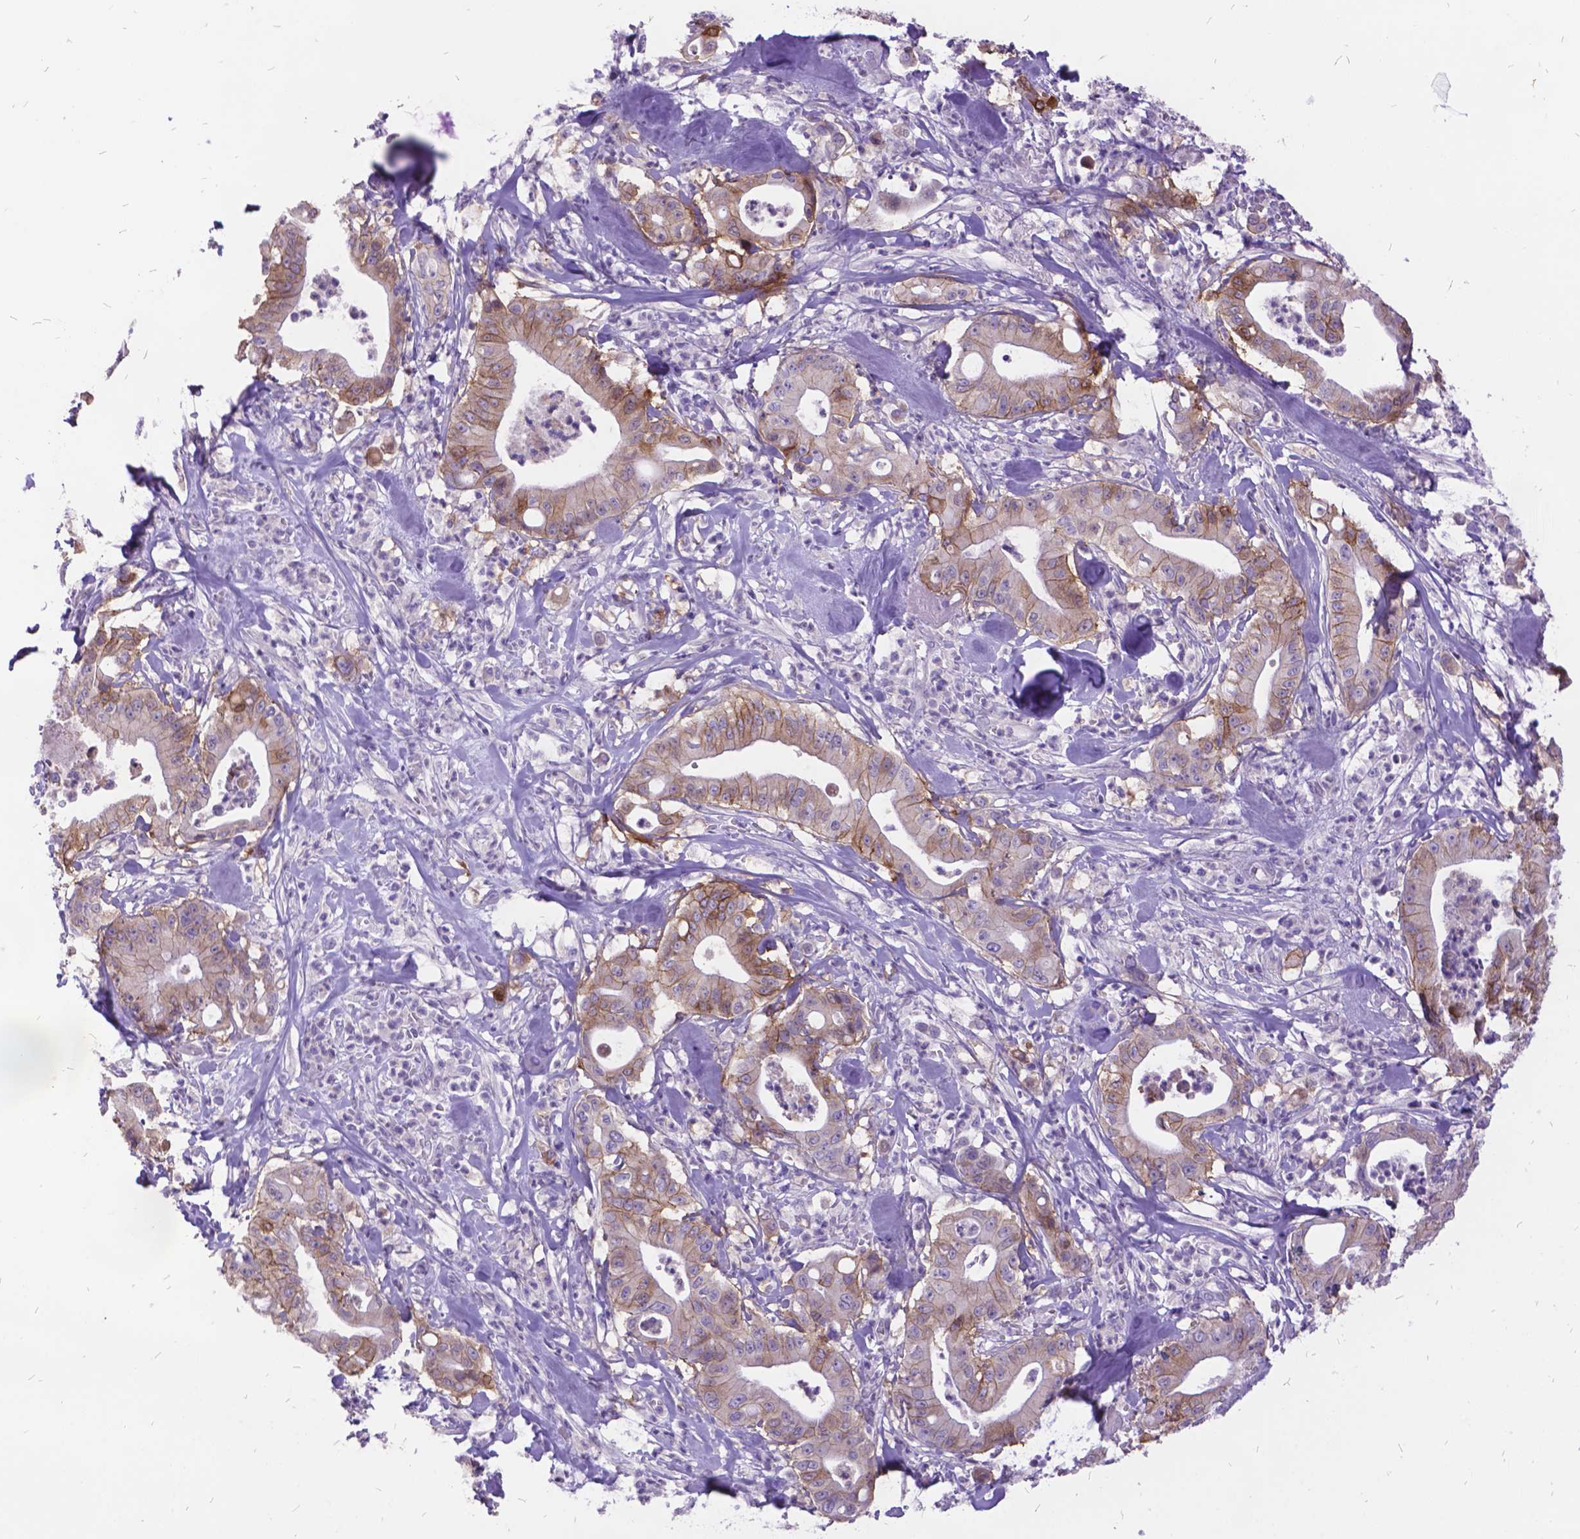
{"staining": {"intensity": "weak", "quantity": ">75%", "location": "cytoplasmic/membranous"}, "tissue": "pancreatic cancer", "cell_type": "Tumor cells", "image_type": "cancer", "snomed": [{"axis": "morphology", "description": "Adenocarcinoma, NOS"}, {"axis": "topography", "description": "Pancreas"}], "caption": "This is an image of immunohistochemistry (IHC) staining of pancreatic adenocarcinoma, which shows weak expression in the cytoplasmic/membranous of tumor cells.", "gene": "ITGB6", "patient": {"sex": "male", "age": 71}}